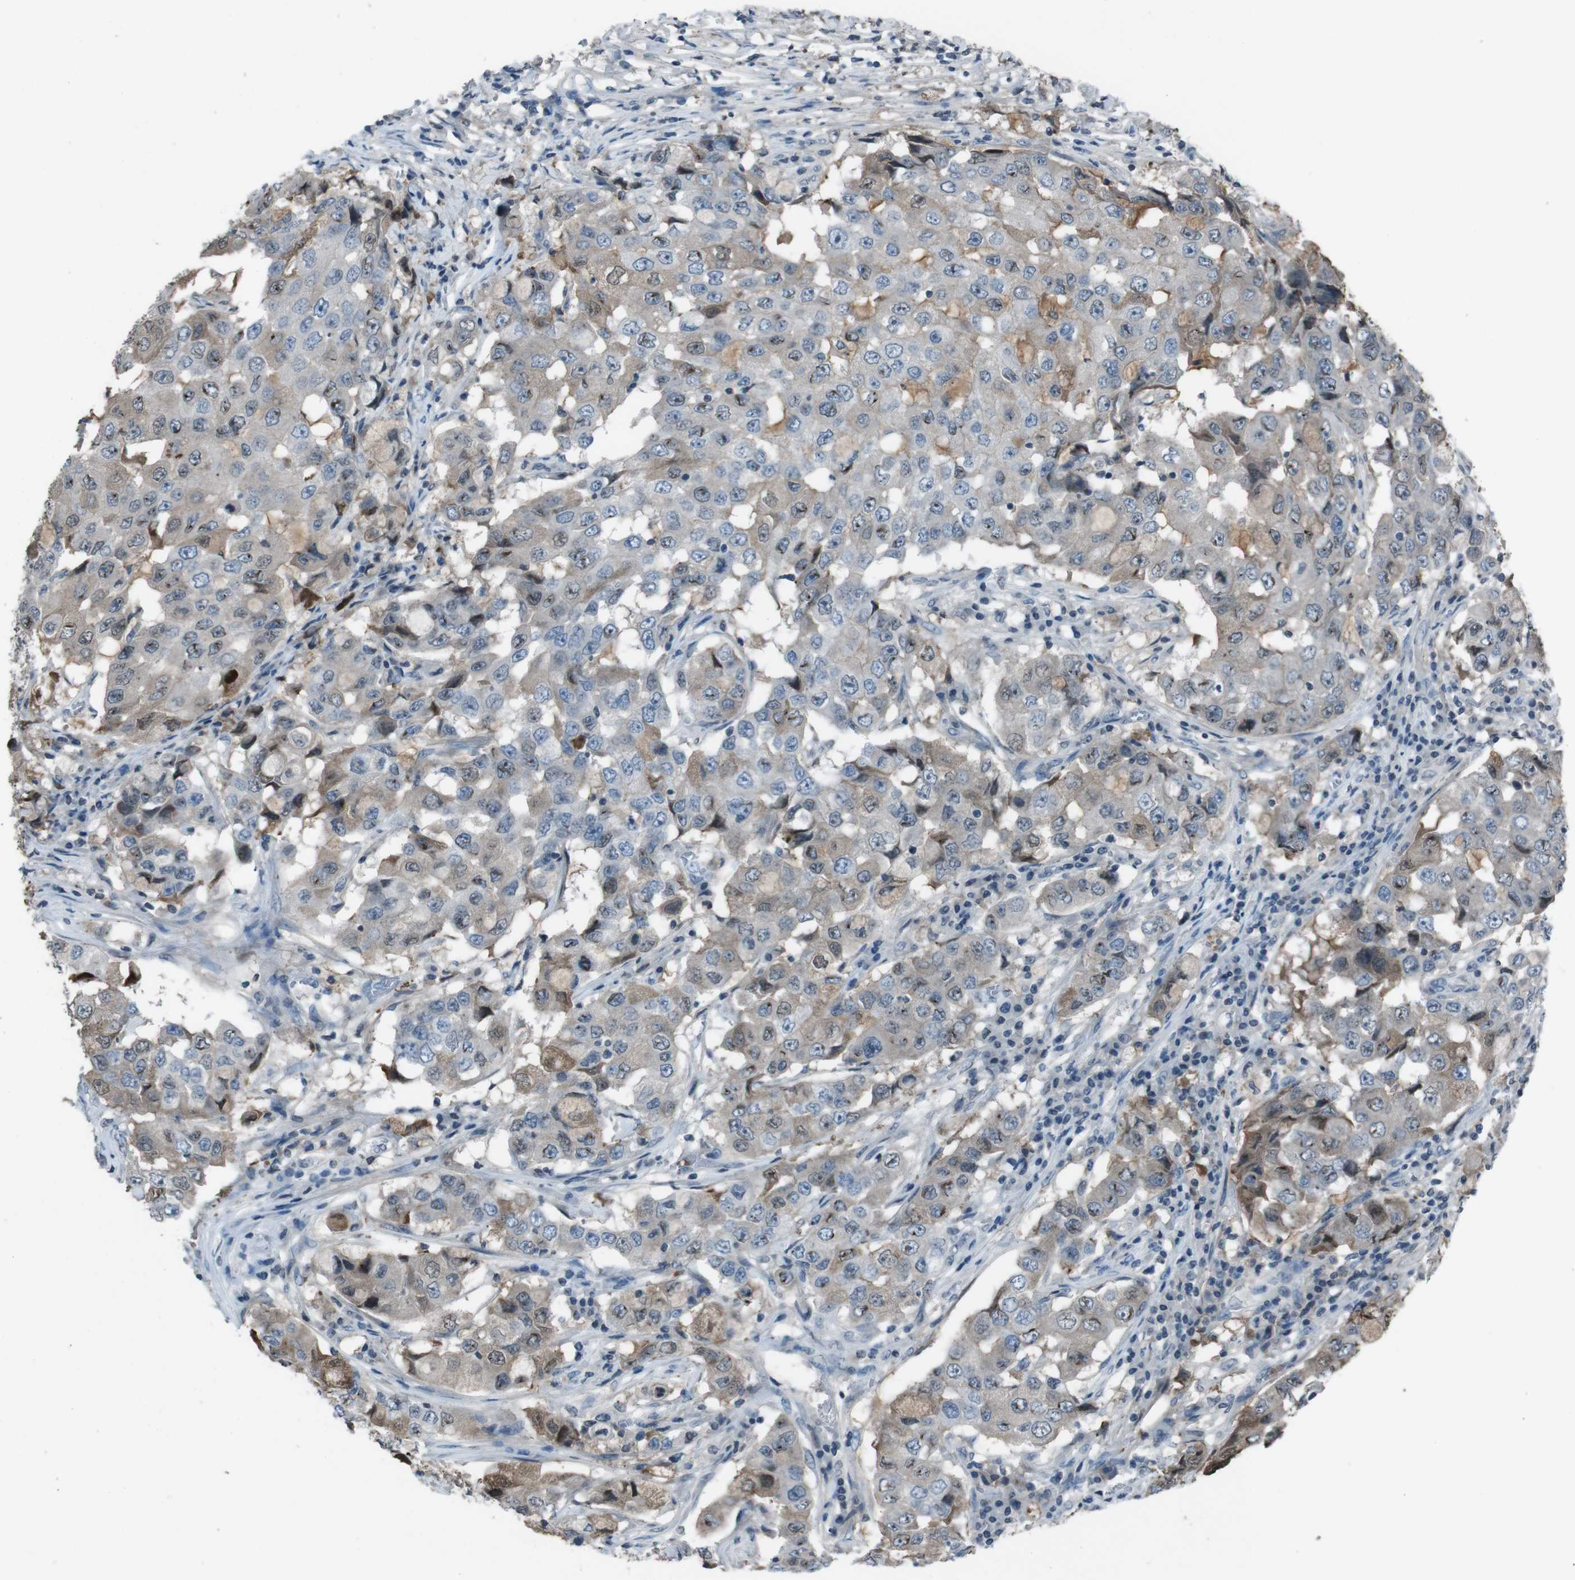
{"staining": {"intensity": "weak", "quantity": "25%-75%", "location": "cytoplasmic/membranous,nuclear"}, "tissue": "breast cancer", "cell_type": "Tumor cells", "image_type": "cancer", "snomed": [{"axis": "morphology", "description": "Duct carcinoma"}, {"axis": "topography", "description": "Breast"}], "caption": "Immunohistochemical staining of human breast cancer (invasive ductal carcinoma) shows weak cytoplasmic/membranous and nuclear protein positivity in about 25%-75% of tumor cells. (DAB (3,3'-diaminobenzidine) IHC, brown staining for protein, blue staining for nuclei).", "gene": "UGT1A6", "patient": {"sex": "female", "age": 27}}